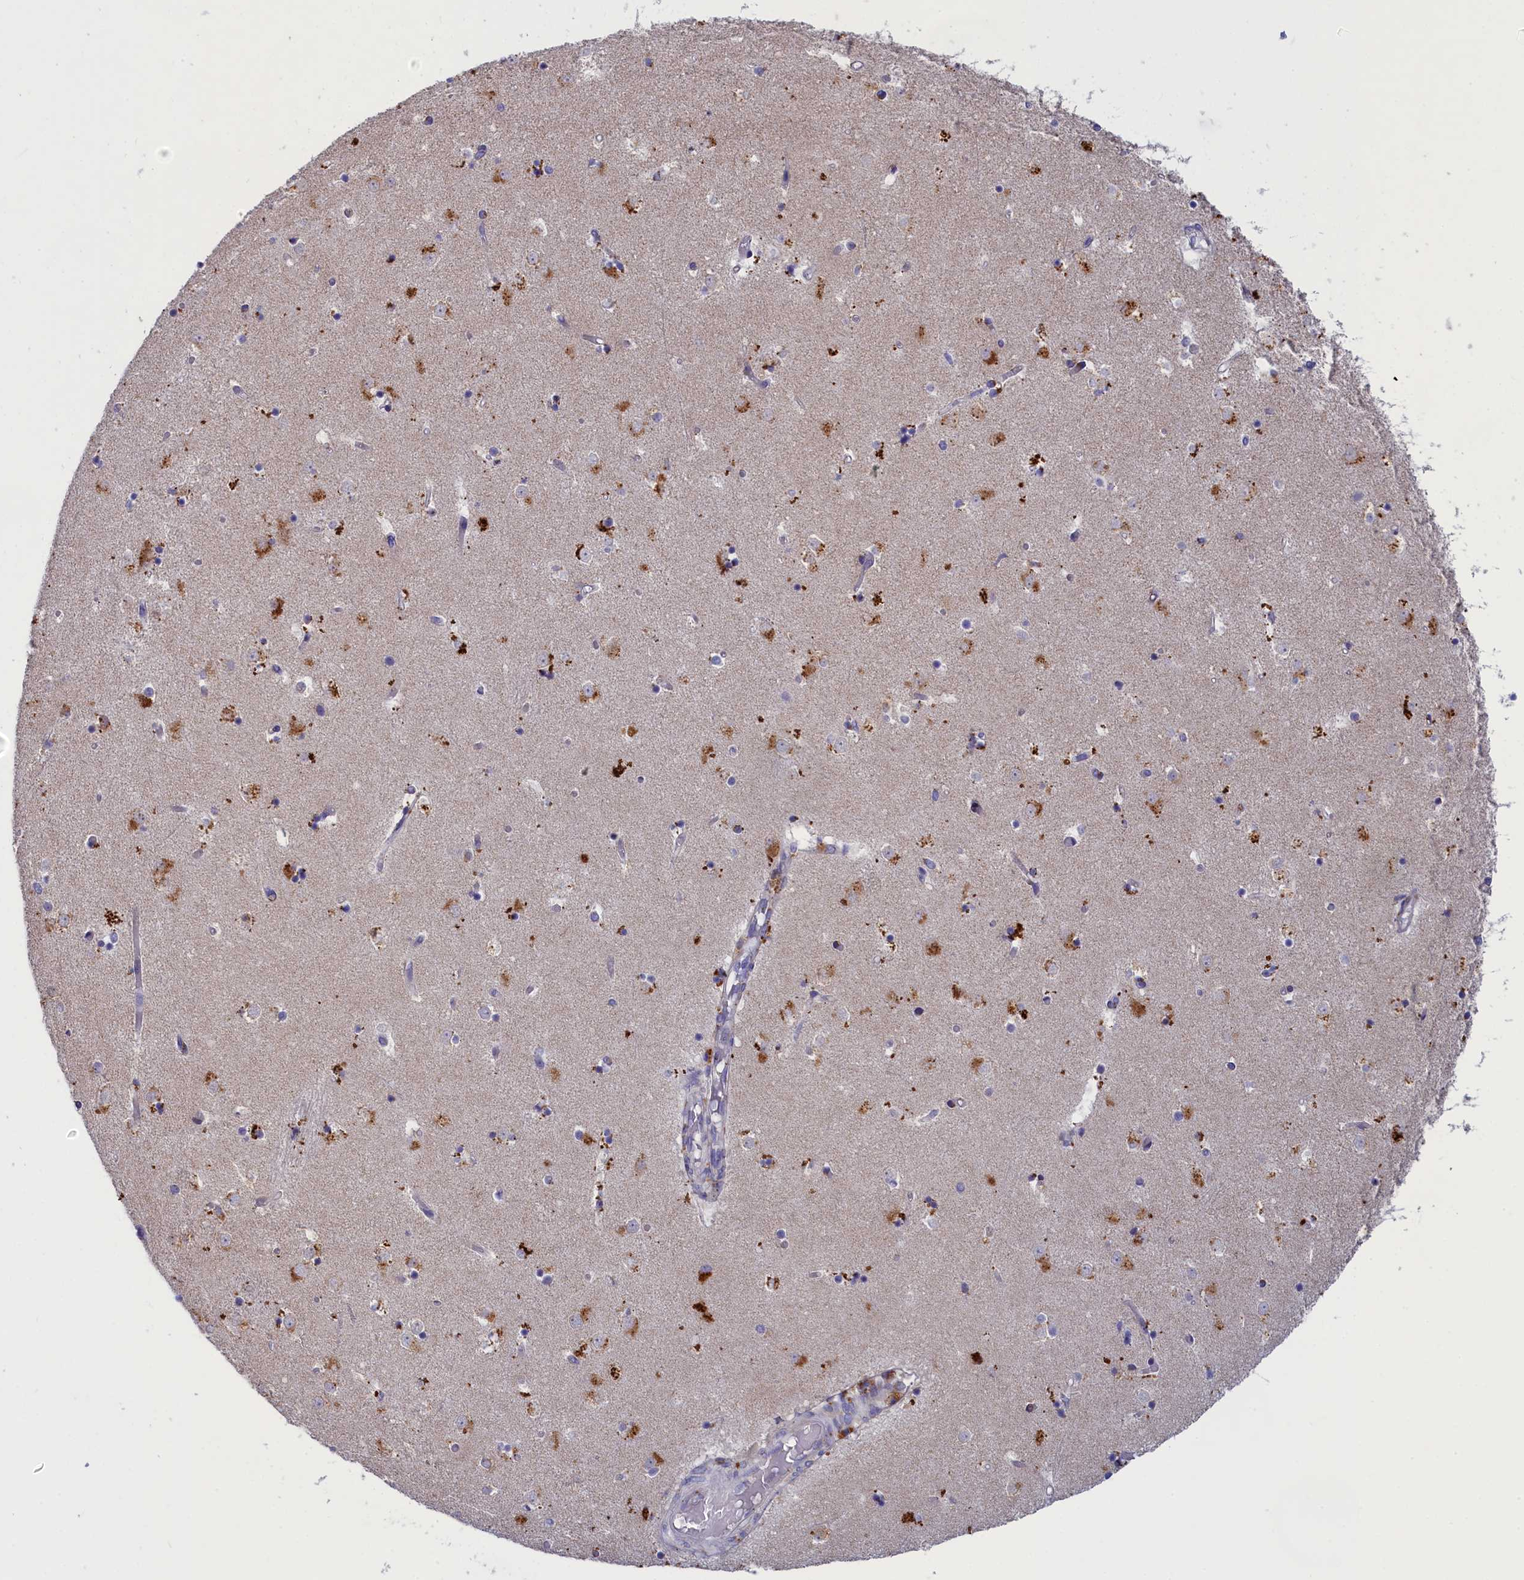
{"staining": {"intensity": "negative", "quantity": "none", "location": "none"}, "tissue": "caudate", "cell_type": "Glial cells", "image_type": "normal", "snomed": [{"axis": "morphology", "description": "Normal tissue, NOS"}, {"axis": "topography", "description": "Lateral ventricle wall"}], "caption": "IHC photomicrograph of benign caudate stained for a protein (brown), which exhibits no staining in glial cells. (DAB IHC, high magnification).", "gene": "WDR6", "patient": {"sex": "female", "age": 52}}